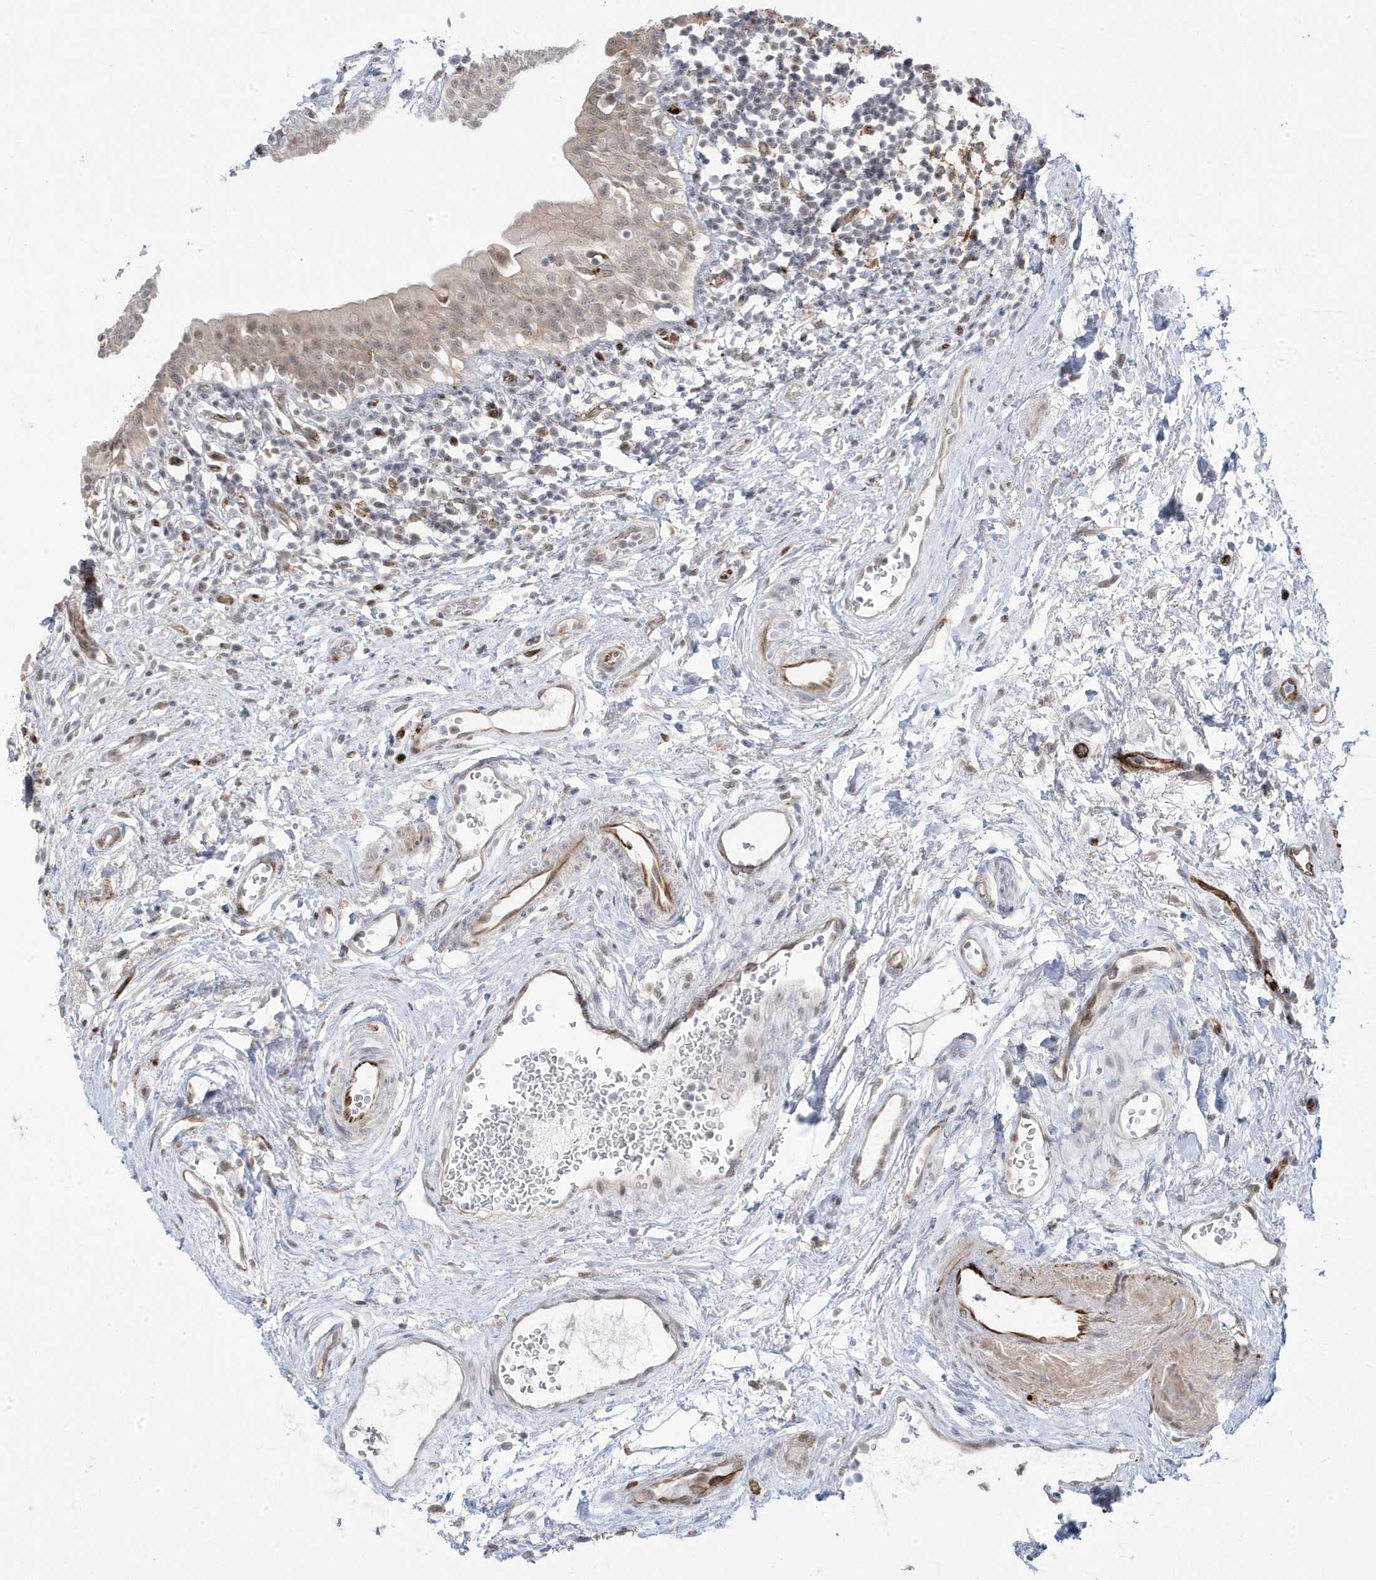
{"staining": {"intensity": "weak", "quantity": ">75%", "location": "nuclear"}, "tissue": "urinary bladder", "cell_type": "Urothelial cells", "image_type": "normal", "snomed": [{"axis": "morphology", "description": "Normal tissue, NOS"}, {"axis": "topography", "description": "Urinary bladder"}], "caption": "Immunohistochemical staining of benign human urinary bladder exhibits >75% levels of weak nuclear protein positivity in about >75% of urothelial cells. (brown staining indicates protein expression, while blue staining denotes nuclei).", "gene": "ADAMTSL3", "patient": {"sex": "male", "age": 83}}